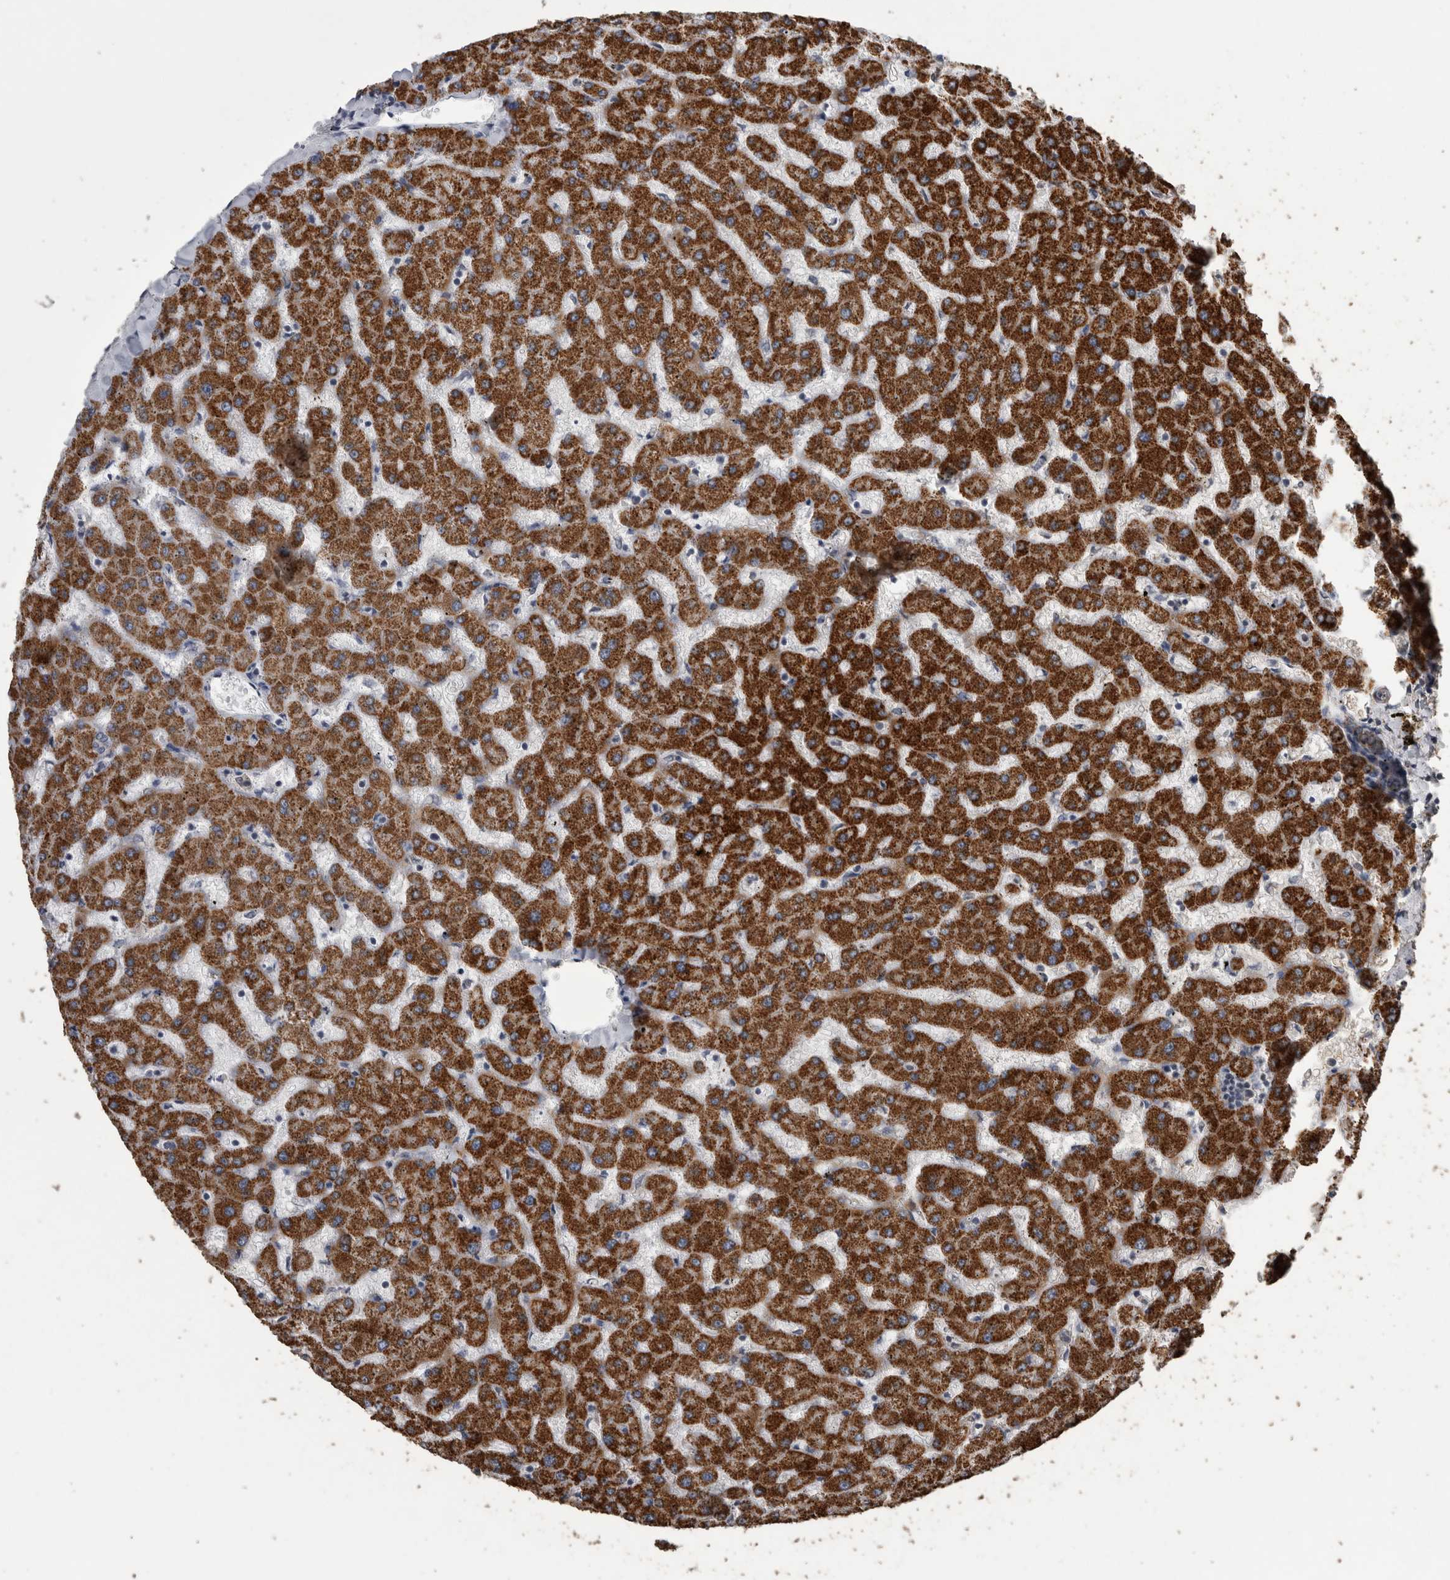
{"staining": {"intensity": "weak", "quantity": "<25%", "location": "cytoplasmic/membranous"}, "tissue": "liver", "cell_type": "Cholangiocytes", "image_type": "normal", "snomed": [{"axis": "morphology", "description": "Normal tissue, NOS"}, {"axis": "topography", "description": "Liver"}], "caption": "This is an immunohistochemistry histopathology image of benign liver. There is no staining in cholangiocytes.", "gene": "ACADM", "patient": {"sex": "female", "age": 63}}